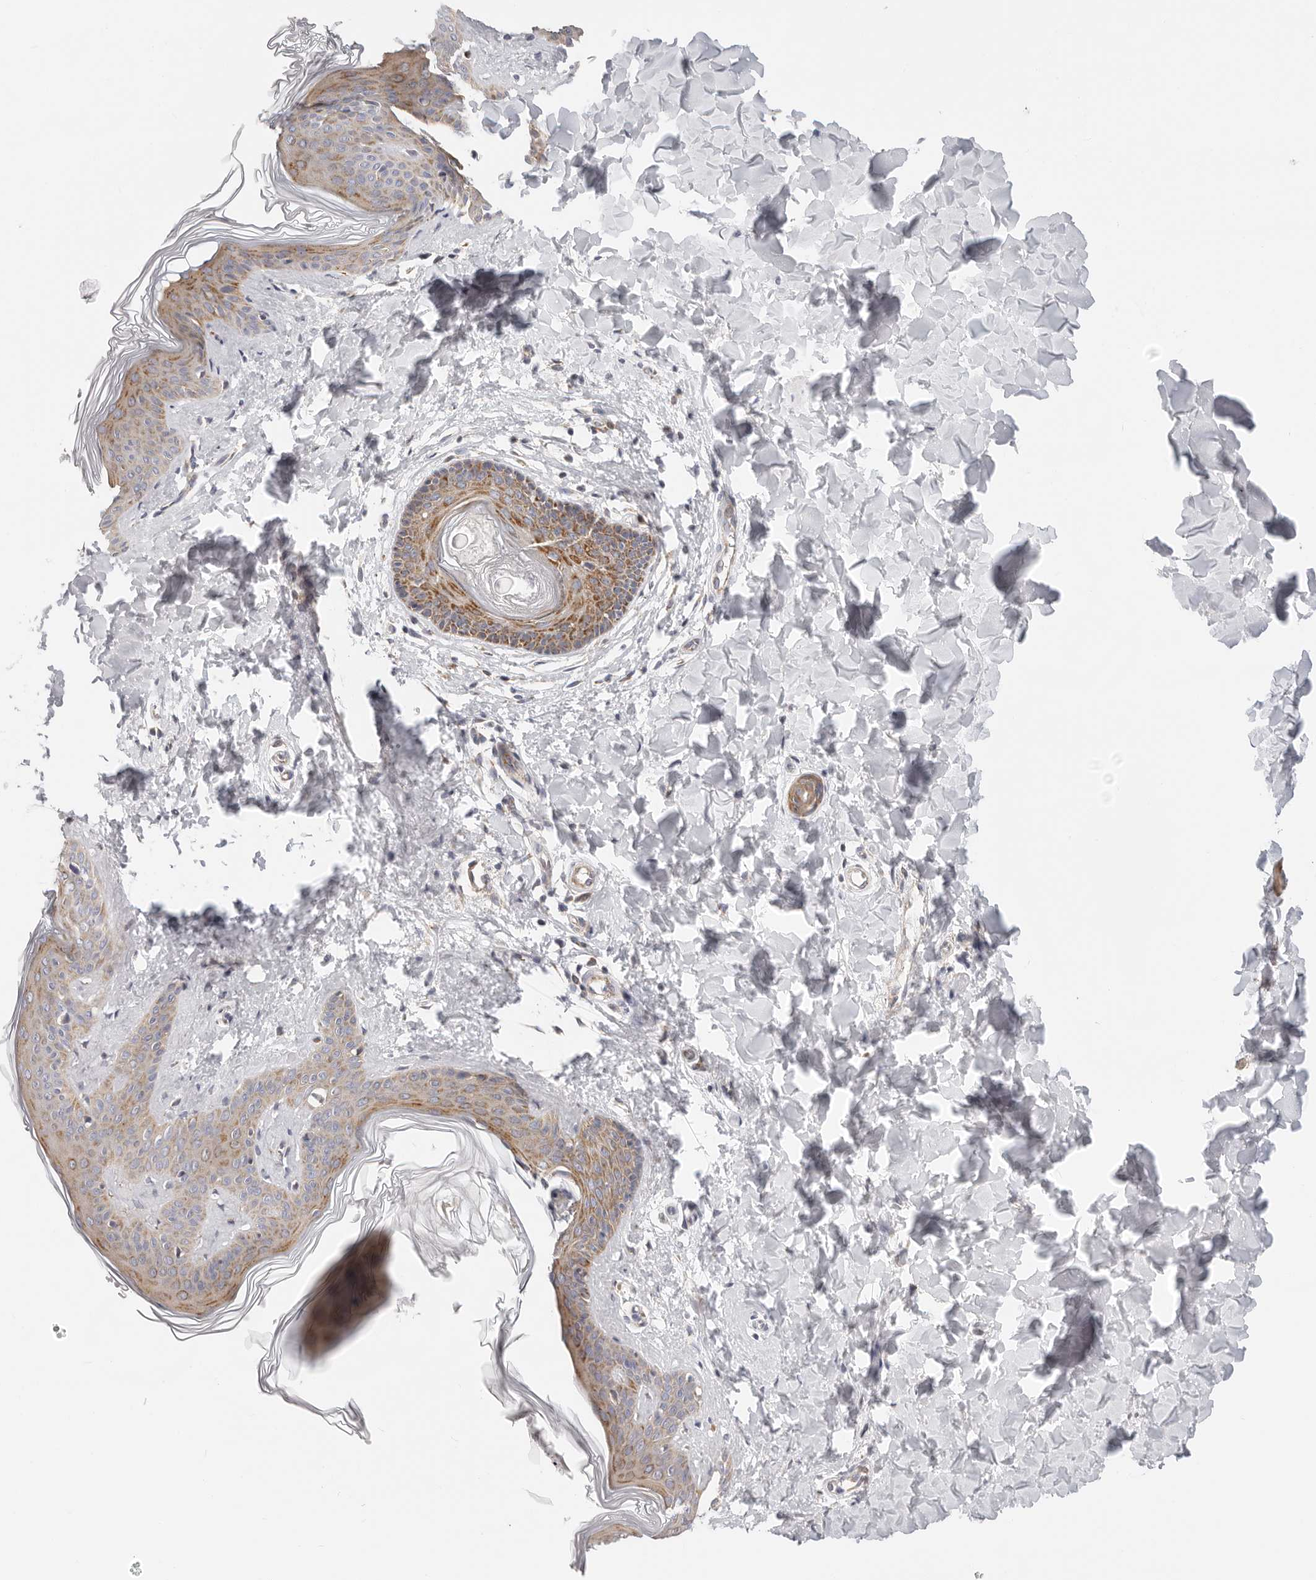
{"staining": {"intensity": "negative", "quantity": "none", "location": "none"}, "tissue": "skin", "cell_type": "Fibroblasts", "image_type": "normal", "snomed": [{"axis": "morphology", "description": "Normal tissue, NOS"}, {"axis": "topography", "description": "Skin"}], "caption": "Immunohistochemistry of normal human skin displays no staining in fibroblasts. (Immunohistochemistry (ihc), brightfield microscopy, high magnification).", "gene": "AFDN", "patient": {"sex": "female", "age": 17}}